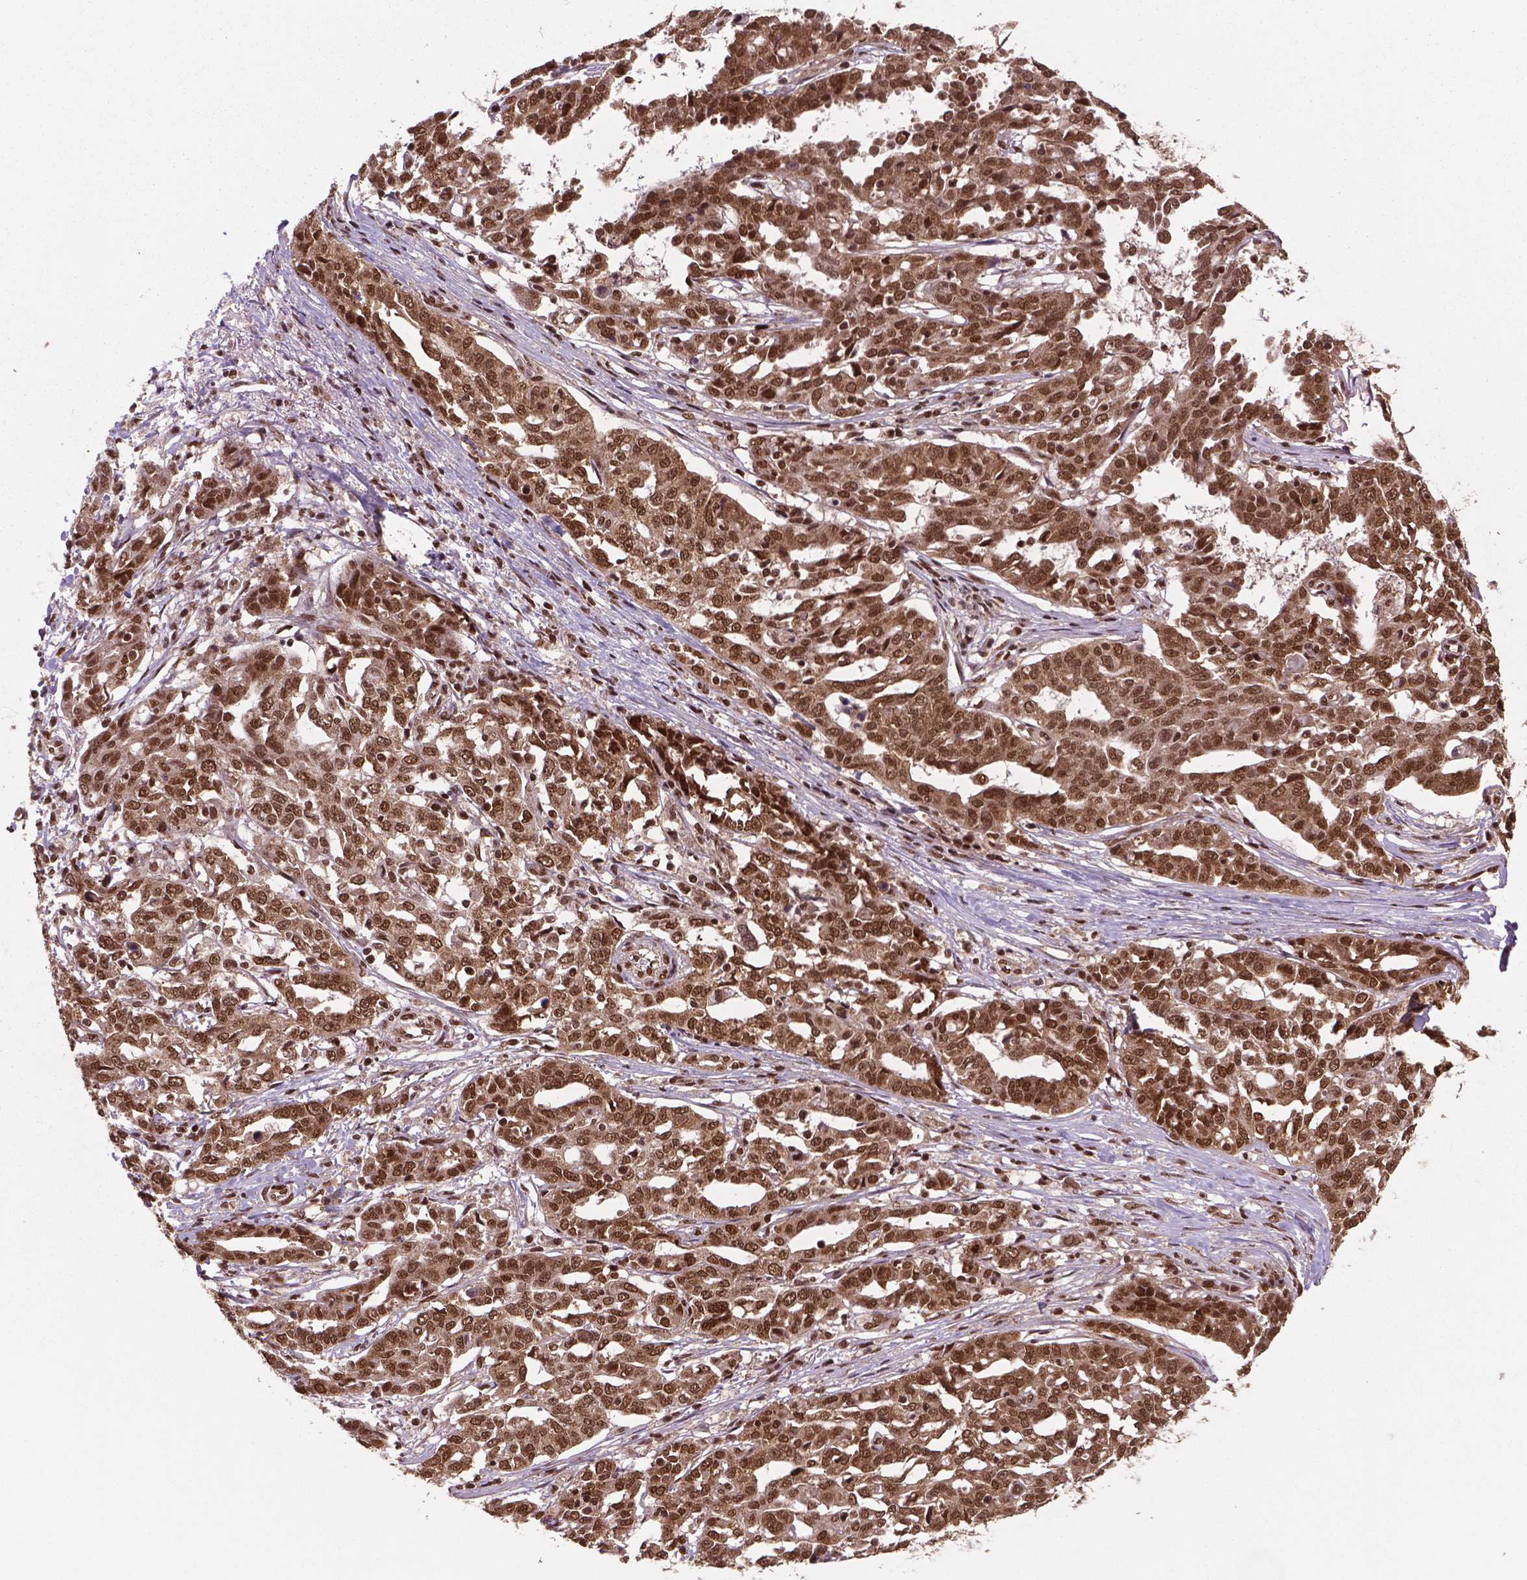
{"staining": {"intensity": "moderate", "quantity": ">75%", "location": "cytoplasmic/membranous,nuclear"}, "tissue": "ovarian cancer", "cell_type": "Tumor cells", "image_type": "cancer", "snomed": [{"axis": "morphology", "description": "Cystadenocarcinoma, serous, NOS"}, {"axis": "topography", "description": "Ovary"}], "caption": "IHC of serous cystadenocarcinoma (ovarian) reveals medium levels of moderate cytoplasmic/membranous and nuclear positivity in approximately >75% of tumor cells. (Brightfield microscopy of DAB IHC at high magnification).", "gene": "SIRT6", "patient": {"sex": "female", "age": 67}}